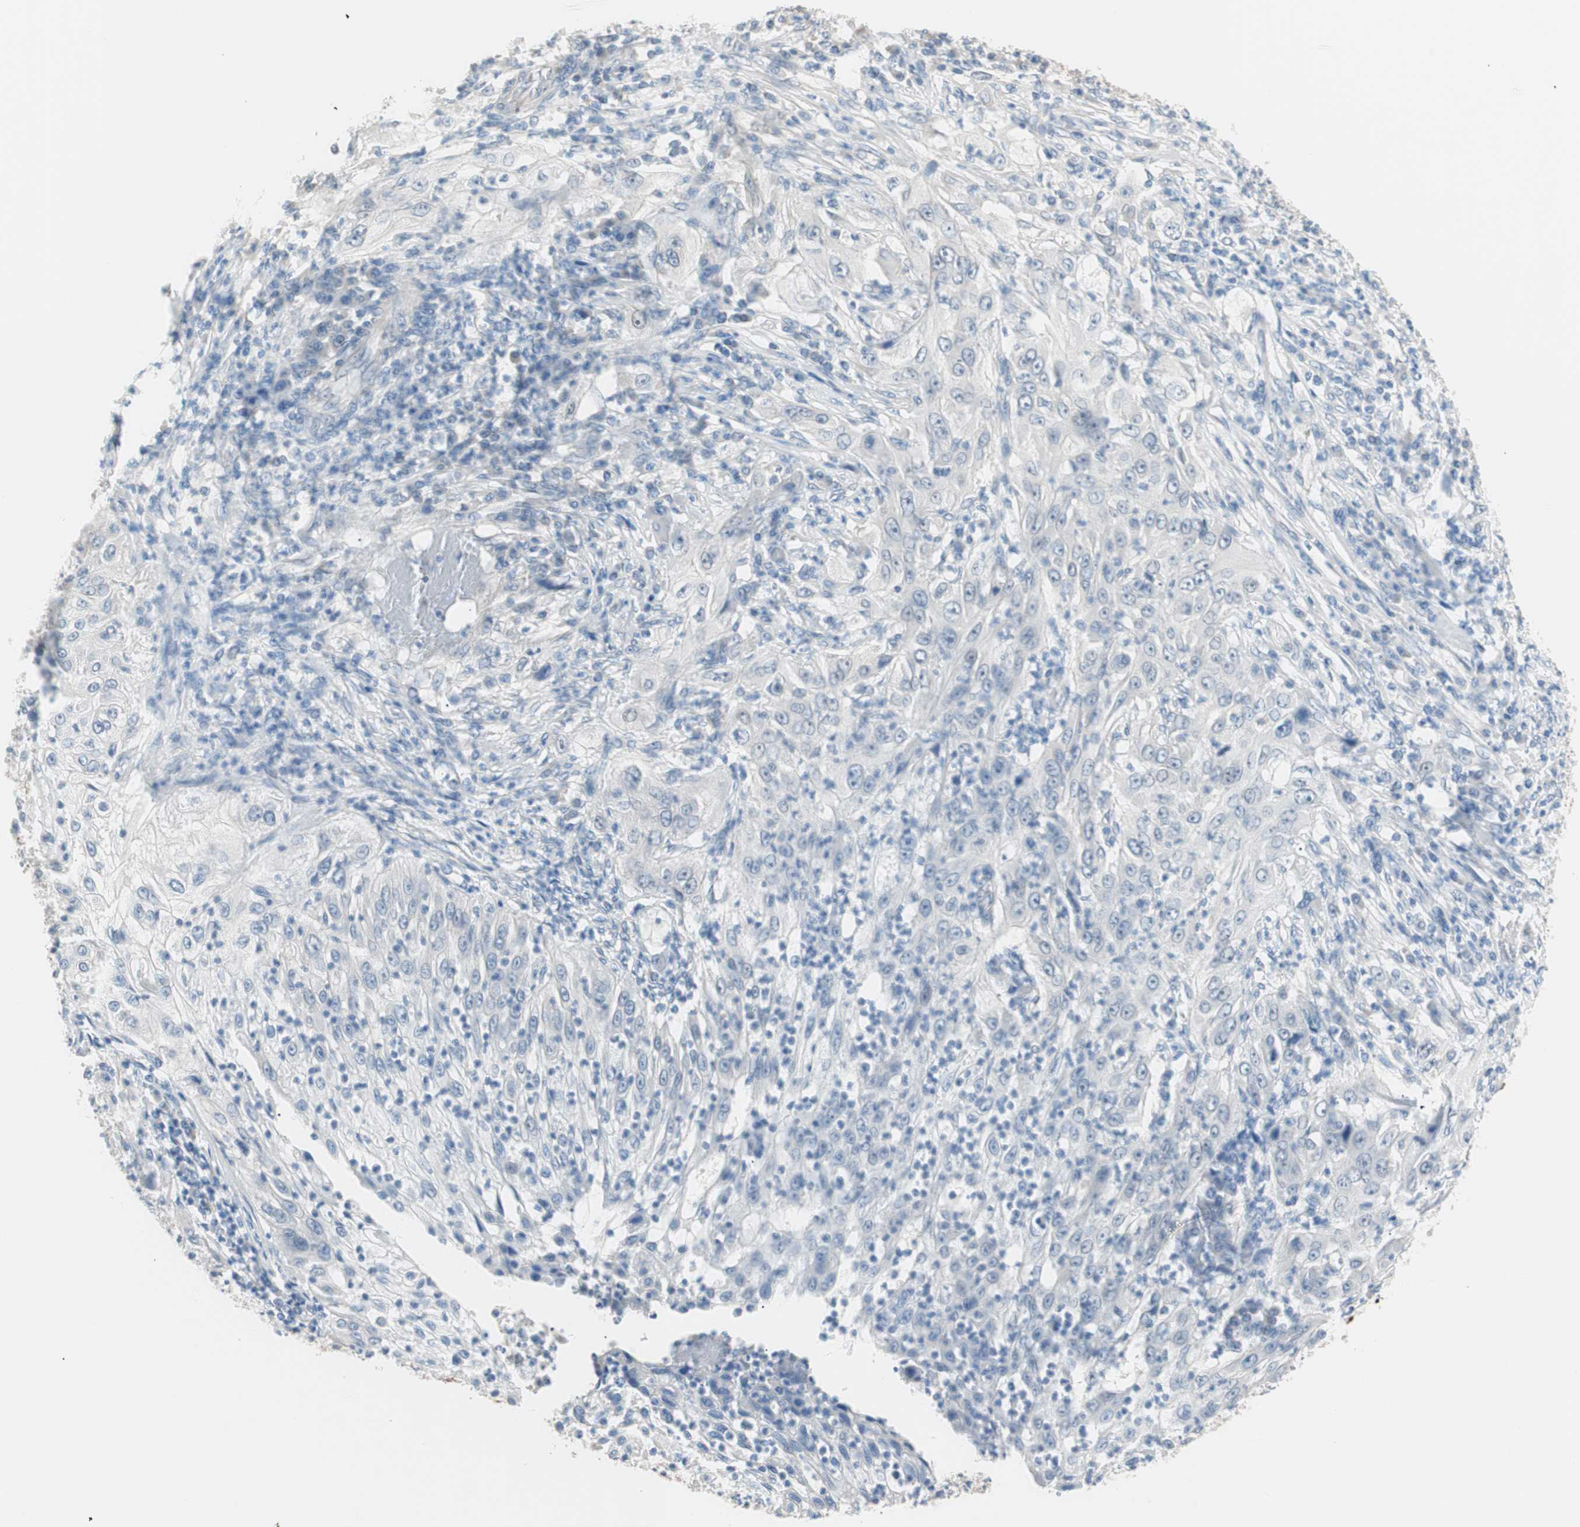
{"staining": {"intensity": "negative", "quantity": "none", "location": "none"}, "tissue": "lung cancer", "cell_type": "Tumor cells", "image_type": "cancer", "snomed": [{"axis": "morphology", "description": "Inflammation, NOS"}, {"axis": "morphology", "description": "Squamous cell carcinoma, NOS"}, {"axis": "topography", "description": "Lymph node"}, {"axis": "topography", "description": "Soft tissue"}, {"axis": "topography", "description": "Lung"}], "caption": "This is an immunohistochemistry histopathology image of human lung cancer. There is no staining in tumor cells.", "gene": "VIL1", "patient": {"sex": "male", "age": 66}}